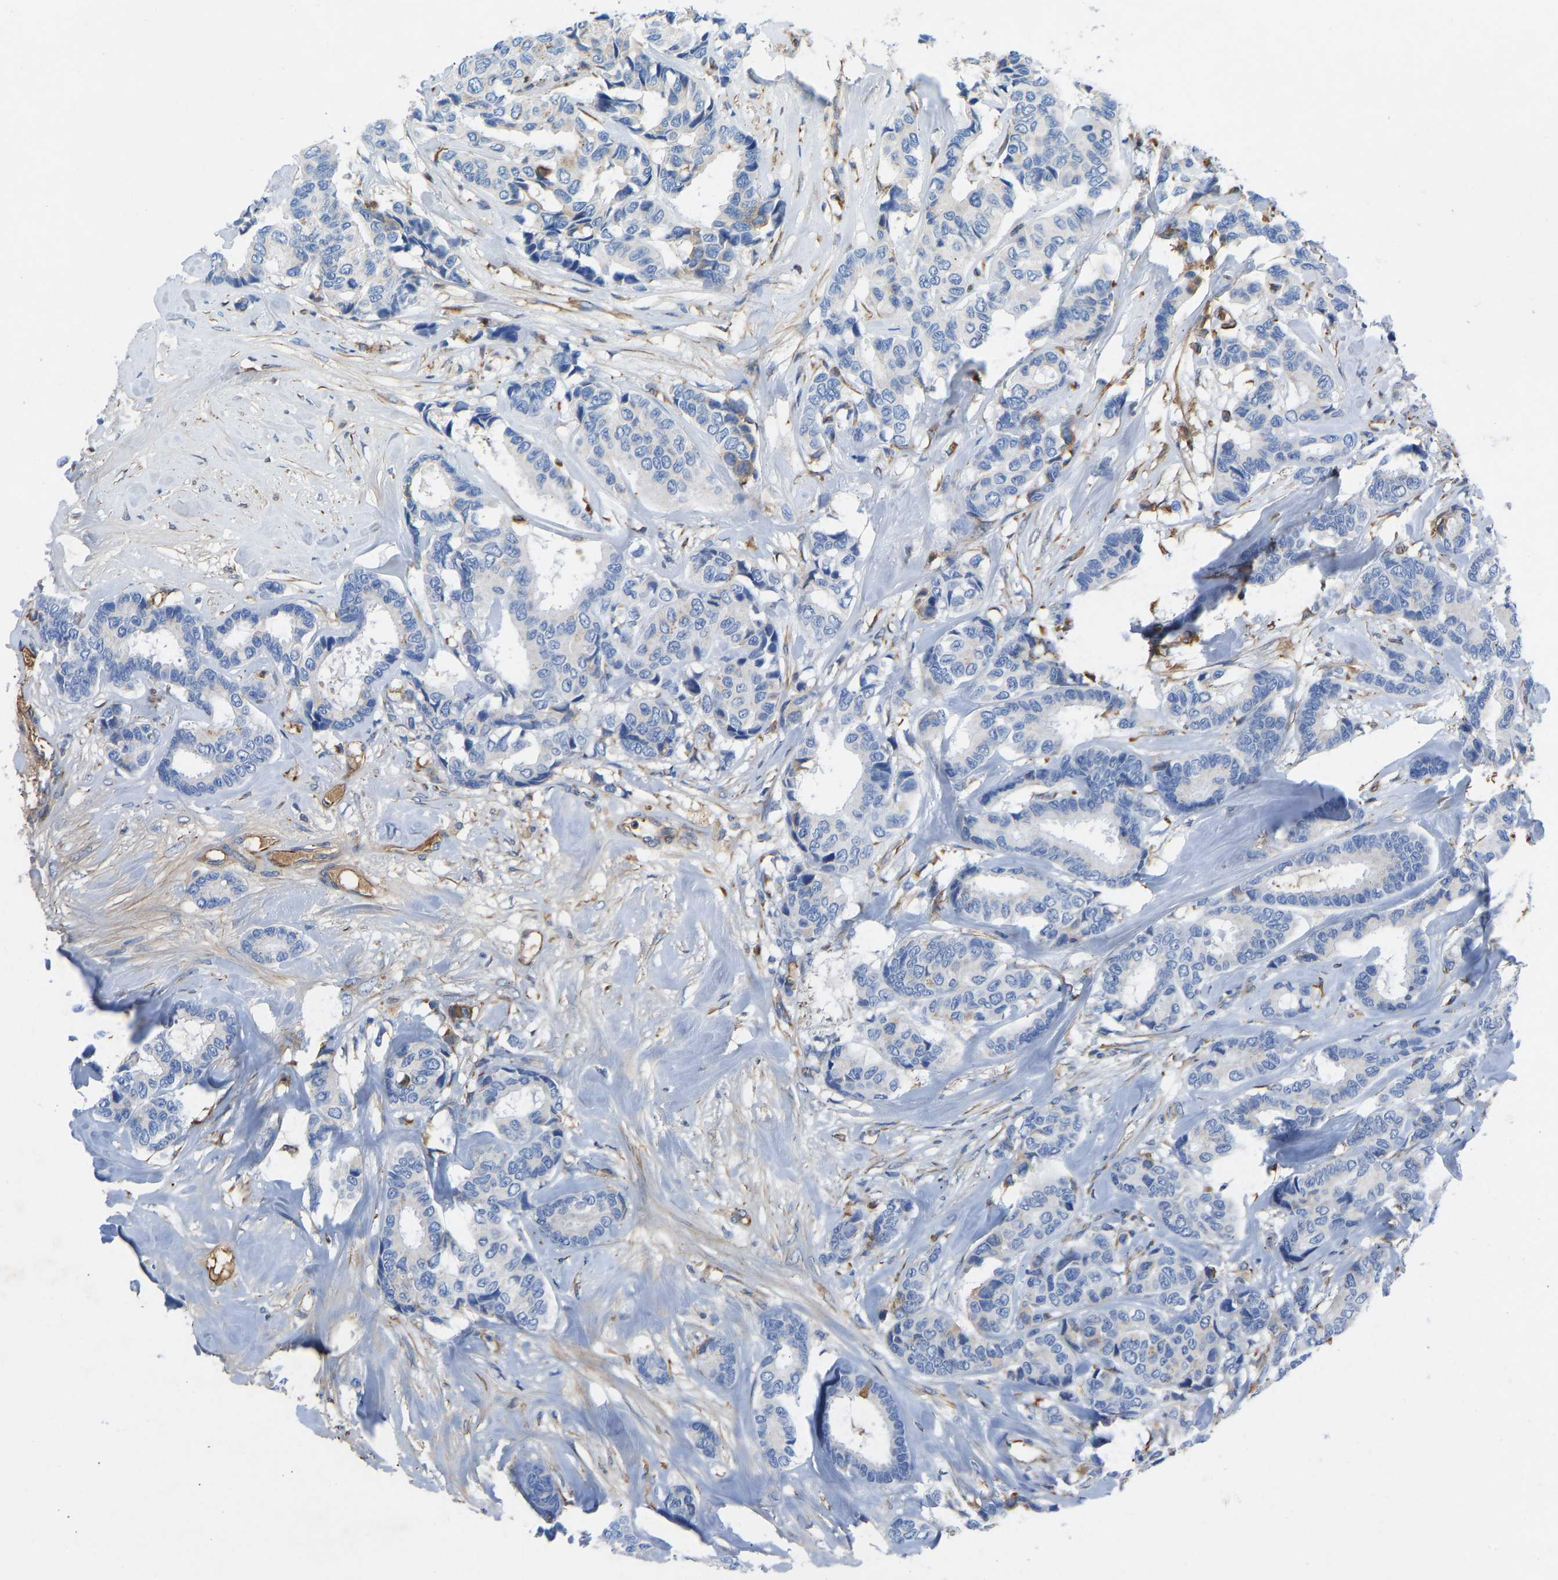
{"staining": {"intensity": "negative", "quantity": "none", "location": "none"}, "tissue": "breast cancer", "cell_type": "Tumor cells", "image_type": "cancer", "snomed": [{"axis": "morphology", "description": "Duct carcinoma"}, {"axis": "topography", "description": "Breast"}], "caption": "The image exhibits no significant staining in tumor cells of breast cancer.", "gene": "HSPG2", "patient": {"sex": "female", "age": 87}}